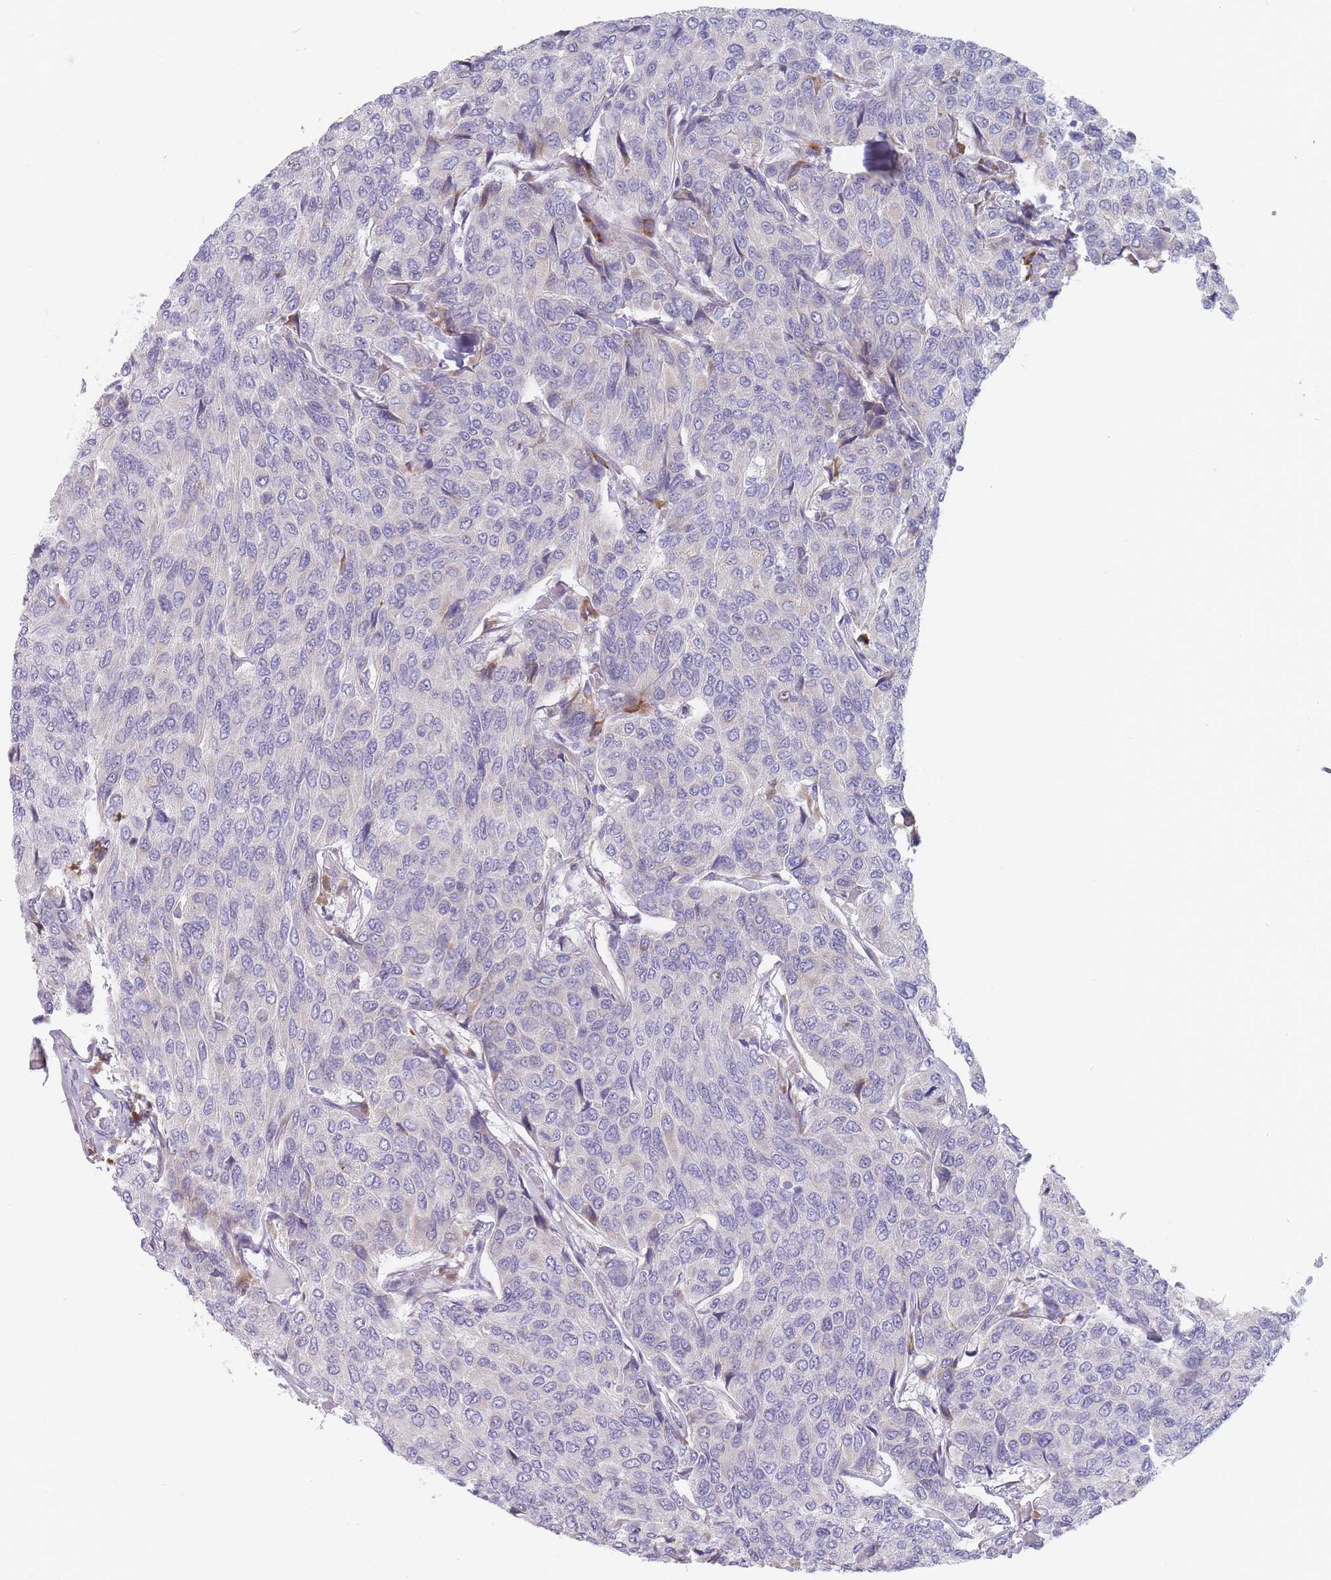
{"staining": {"intensity": "negative", "quantity": "none", "location": "none"}, "tissue": "breast cancer", "cell_type": "Tumor cells", "image_type": "cancer", "snomed": [{"axis": "morphology", "description": "Duct carcinoma"}, {"axis": "topography", "description": "Breast"}], "caption": "DAB (3,3'-diaminobenzidine) immunohistochemical staining of breast cancer reveals no significant staining in tumor cells.", "gene": "SPATS1", "patient": {"sex": "female", "age": 55}}